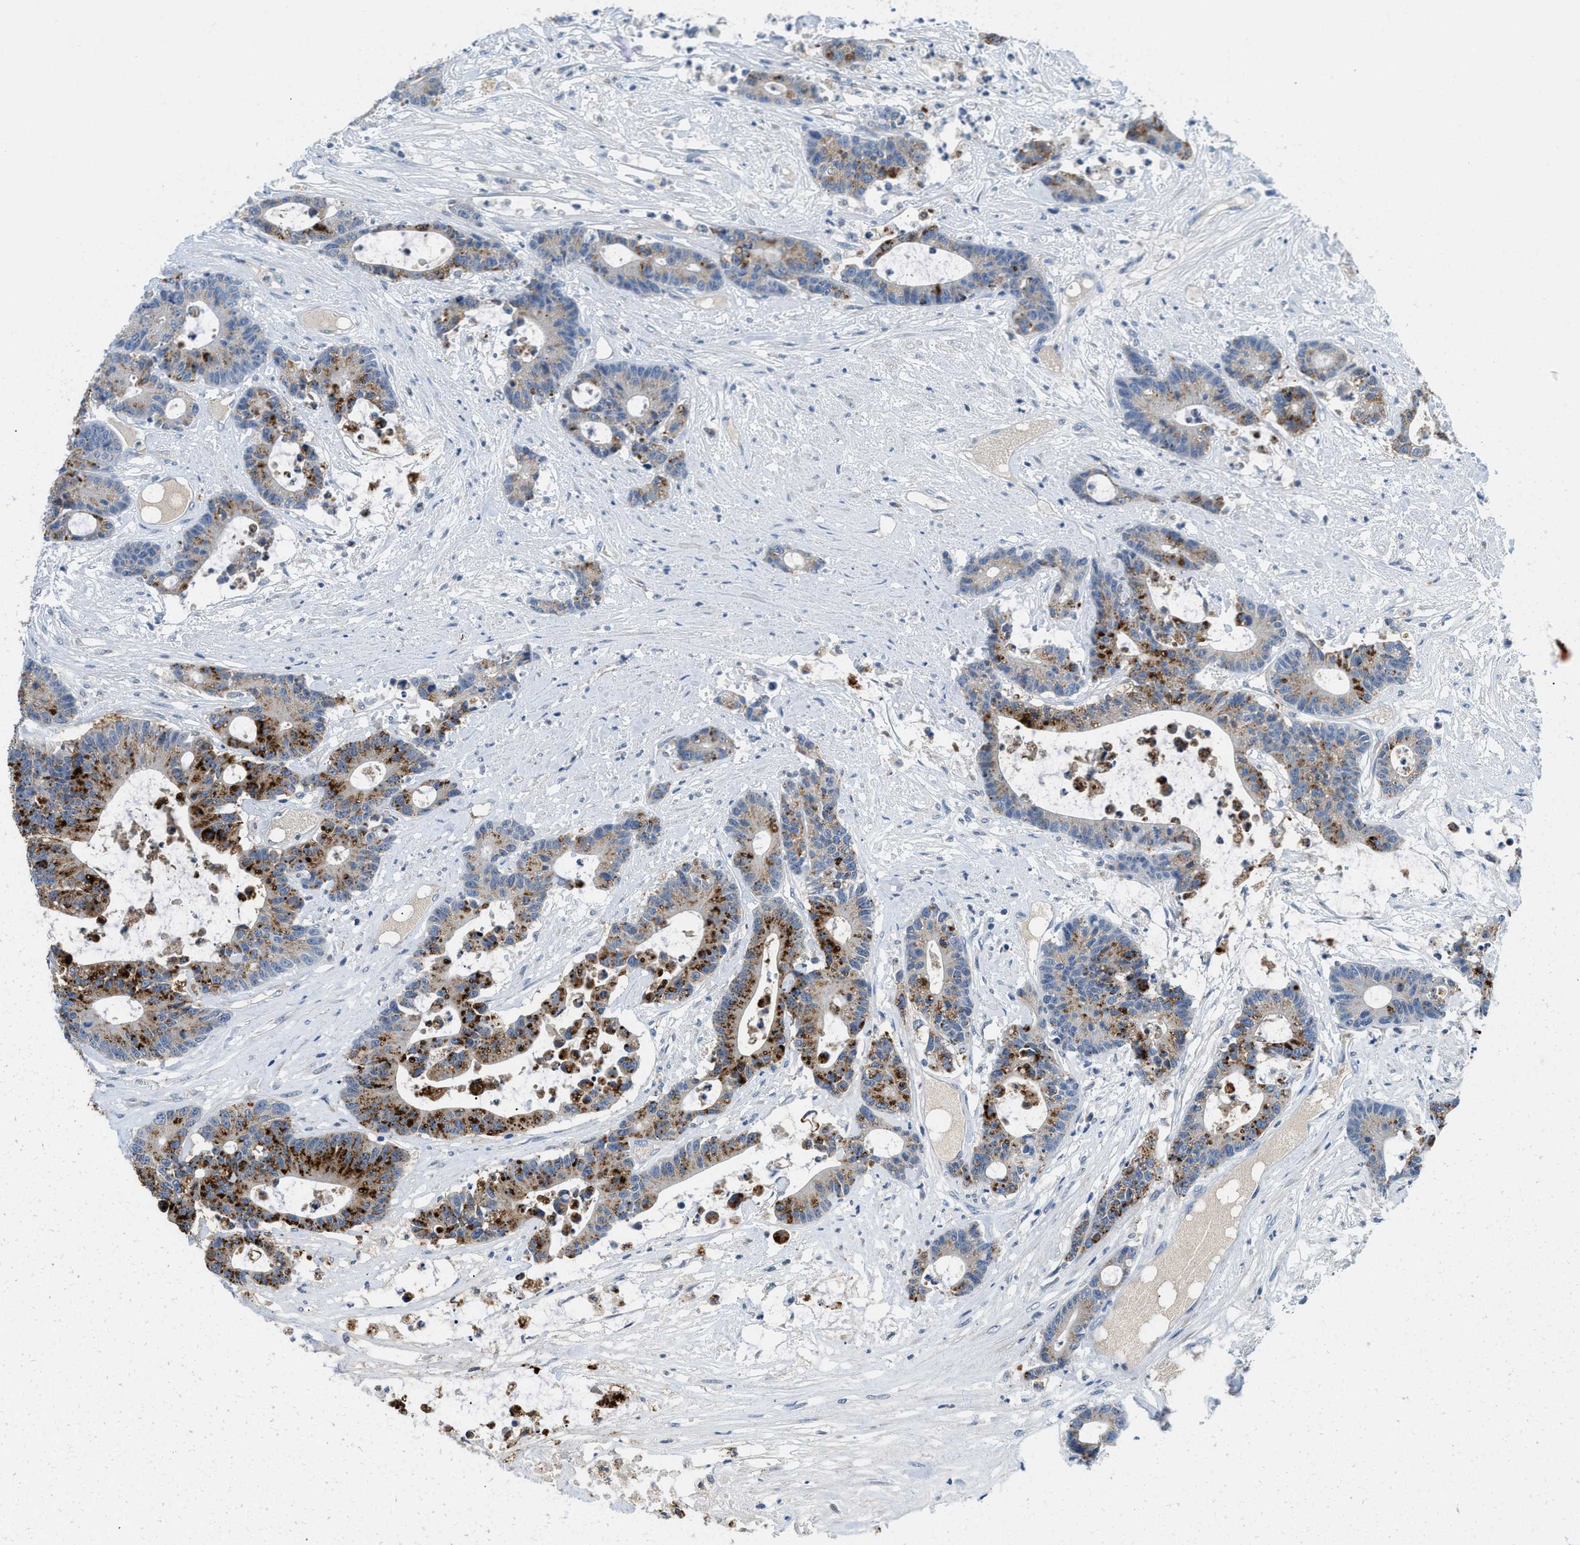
{"staining": {"intensity": "strong", "quantity": "25%-75%", "location": "cytoplasmic/membranous"}, "tissue": "colorectal cancer", "cell_type": "Tumor cells", "image_type": "cancer", "snomed": [{"axis": "morphology", "description": "Adenocarcinoma, NOS"}, {"axis": "topography", "description": "Colon"}], "caption": "An image of human colorectal cancer (adenocarcinoma) stained for a protein demonstrates strong cytoplasmic/membranous brown staining in tumor cells.", "gene": "TSPAN3", "patient": {"sex": "female", "age": 84}}